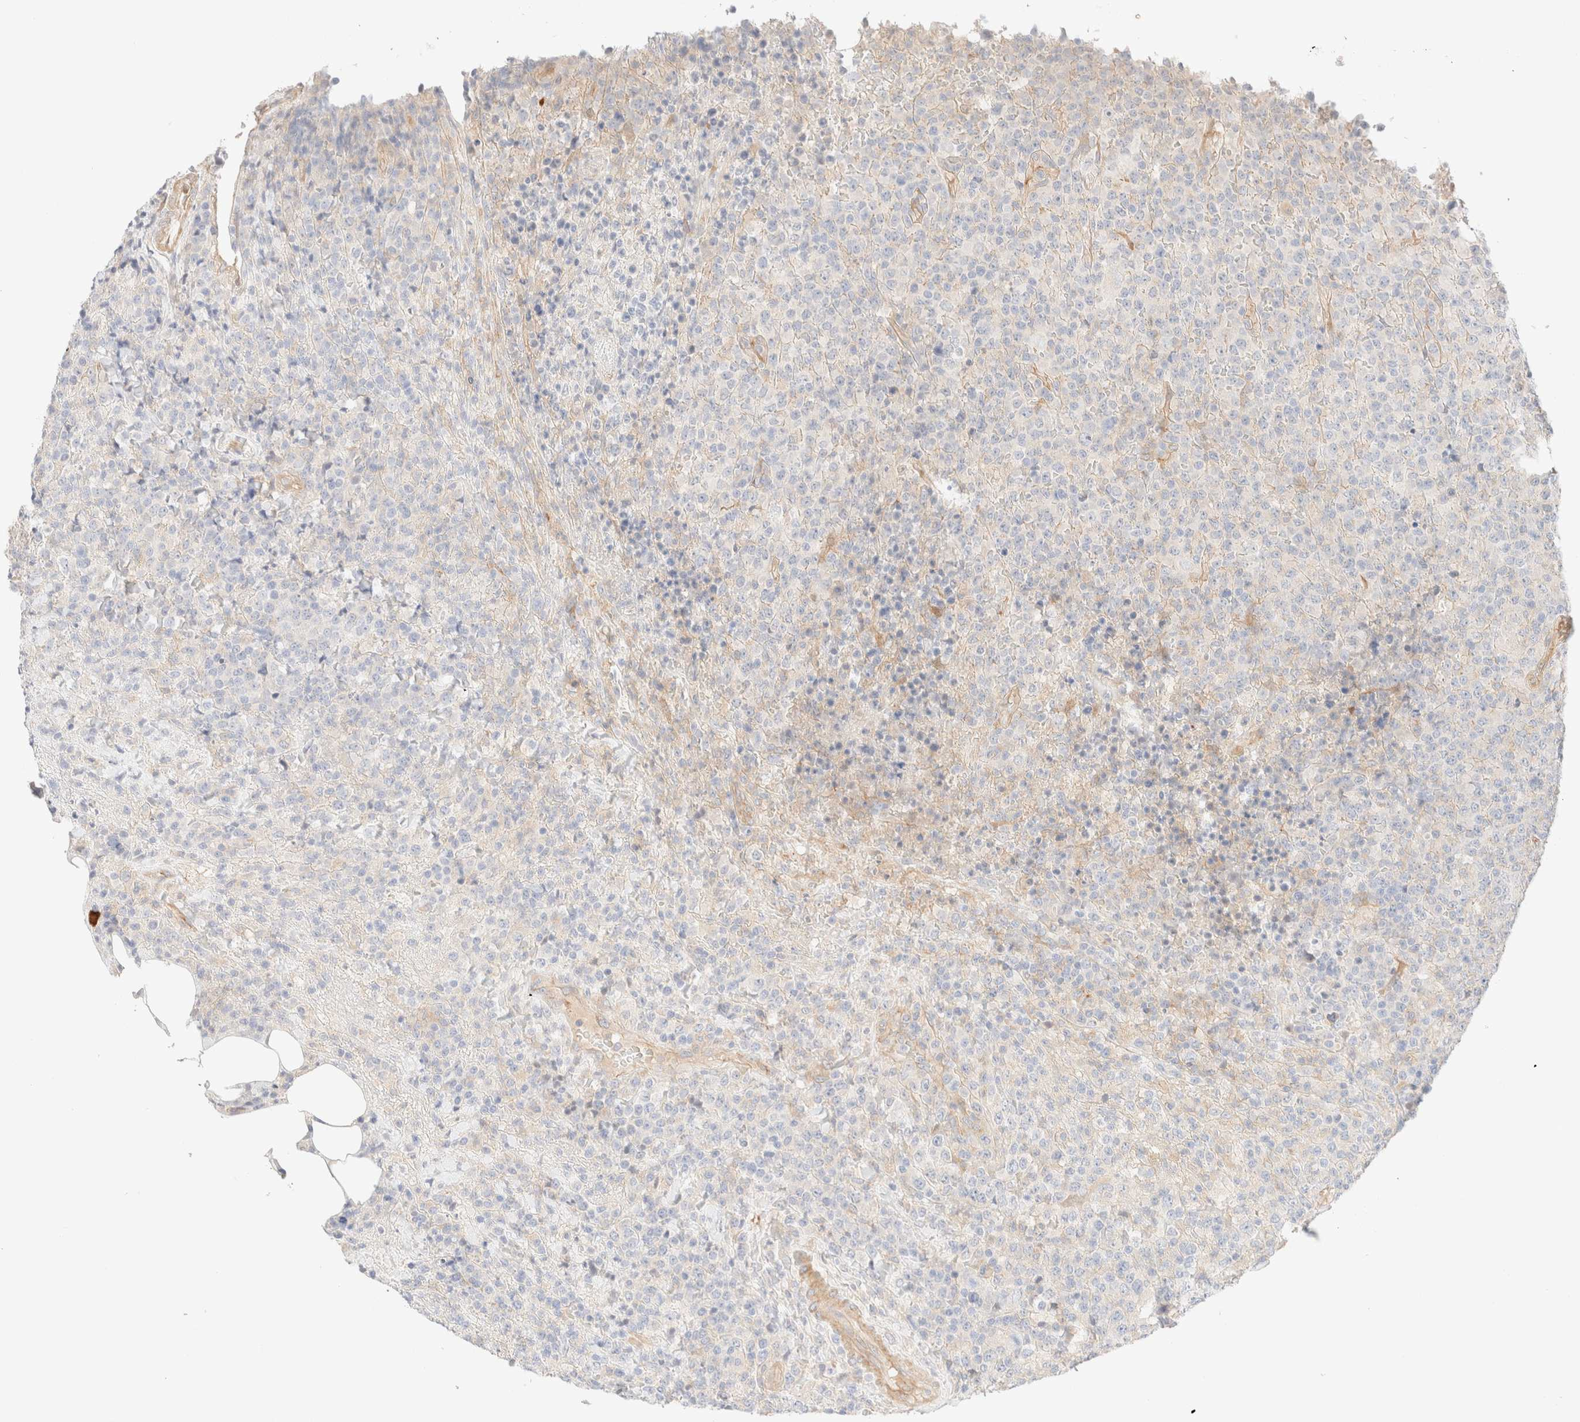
{"staining": {"intensity": "negative", "quantity": "none", "location": "none"}, "tissue": "lymphoma", "cell_type": "Tumor cells", "image_type": "cancer", "snomed": [{"axis": "morphology", "description": "Malignant lymphoma, non-Hodgkin's type, High grade"}, {"axis": "topography", "description": "Lymph node"}], "caption": "Immunohistochemical staining of lymphoma displays no significant expression in tumor cells.", "gene": "NIBAN2", "patient": {"sex": "male", "age": 13}}